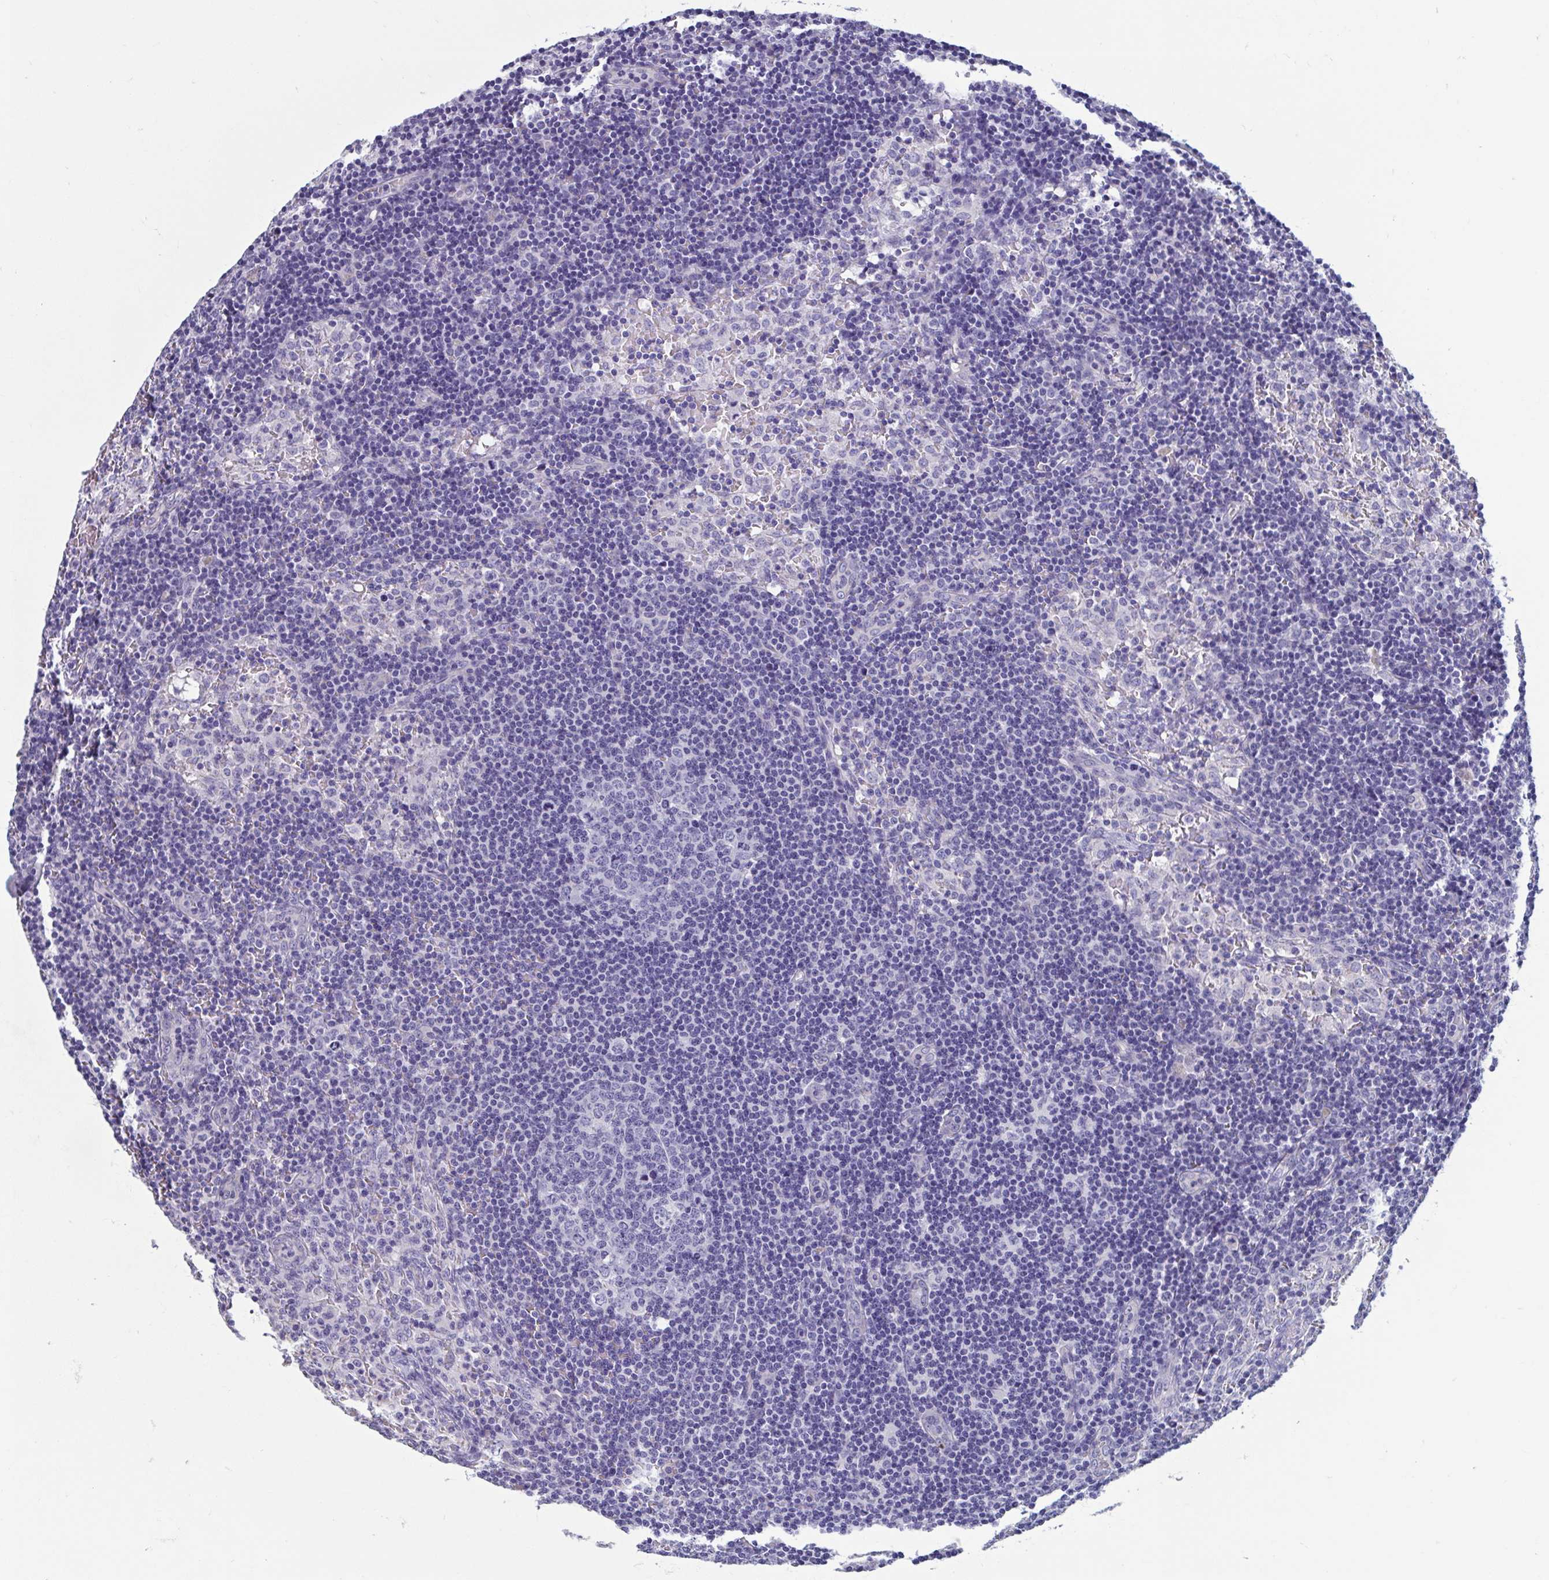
{"staining": {"intensity": "negative", "quantity": "none", "location": "none"}, "tissue": "lymph node", "cell_type": "Germinal center cells", "image_type": "normal", "snomed": [{"axis": "morphology", "description": "Normal tissue, NOS"}, {"axis": "topography", "description": "Lymph node"}], "caption": "DAB (3,3'-diaminobenzidine) immunohistochemical staining of unremarkable lymph node reveals no significant positivity in germinal center cells.", "gene": "MORC4", "patient": {"sex": "female", "age": 41}}